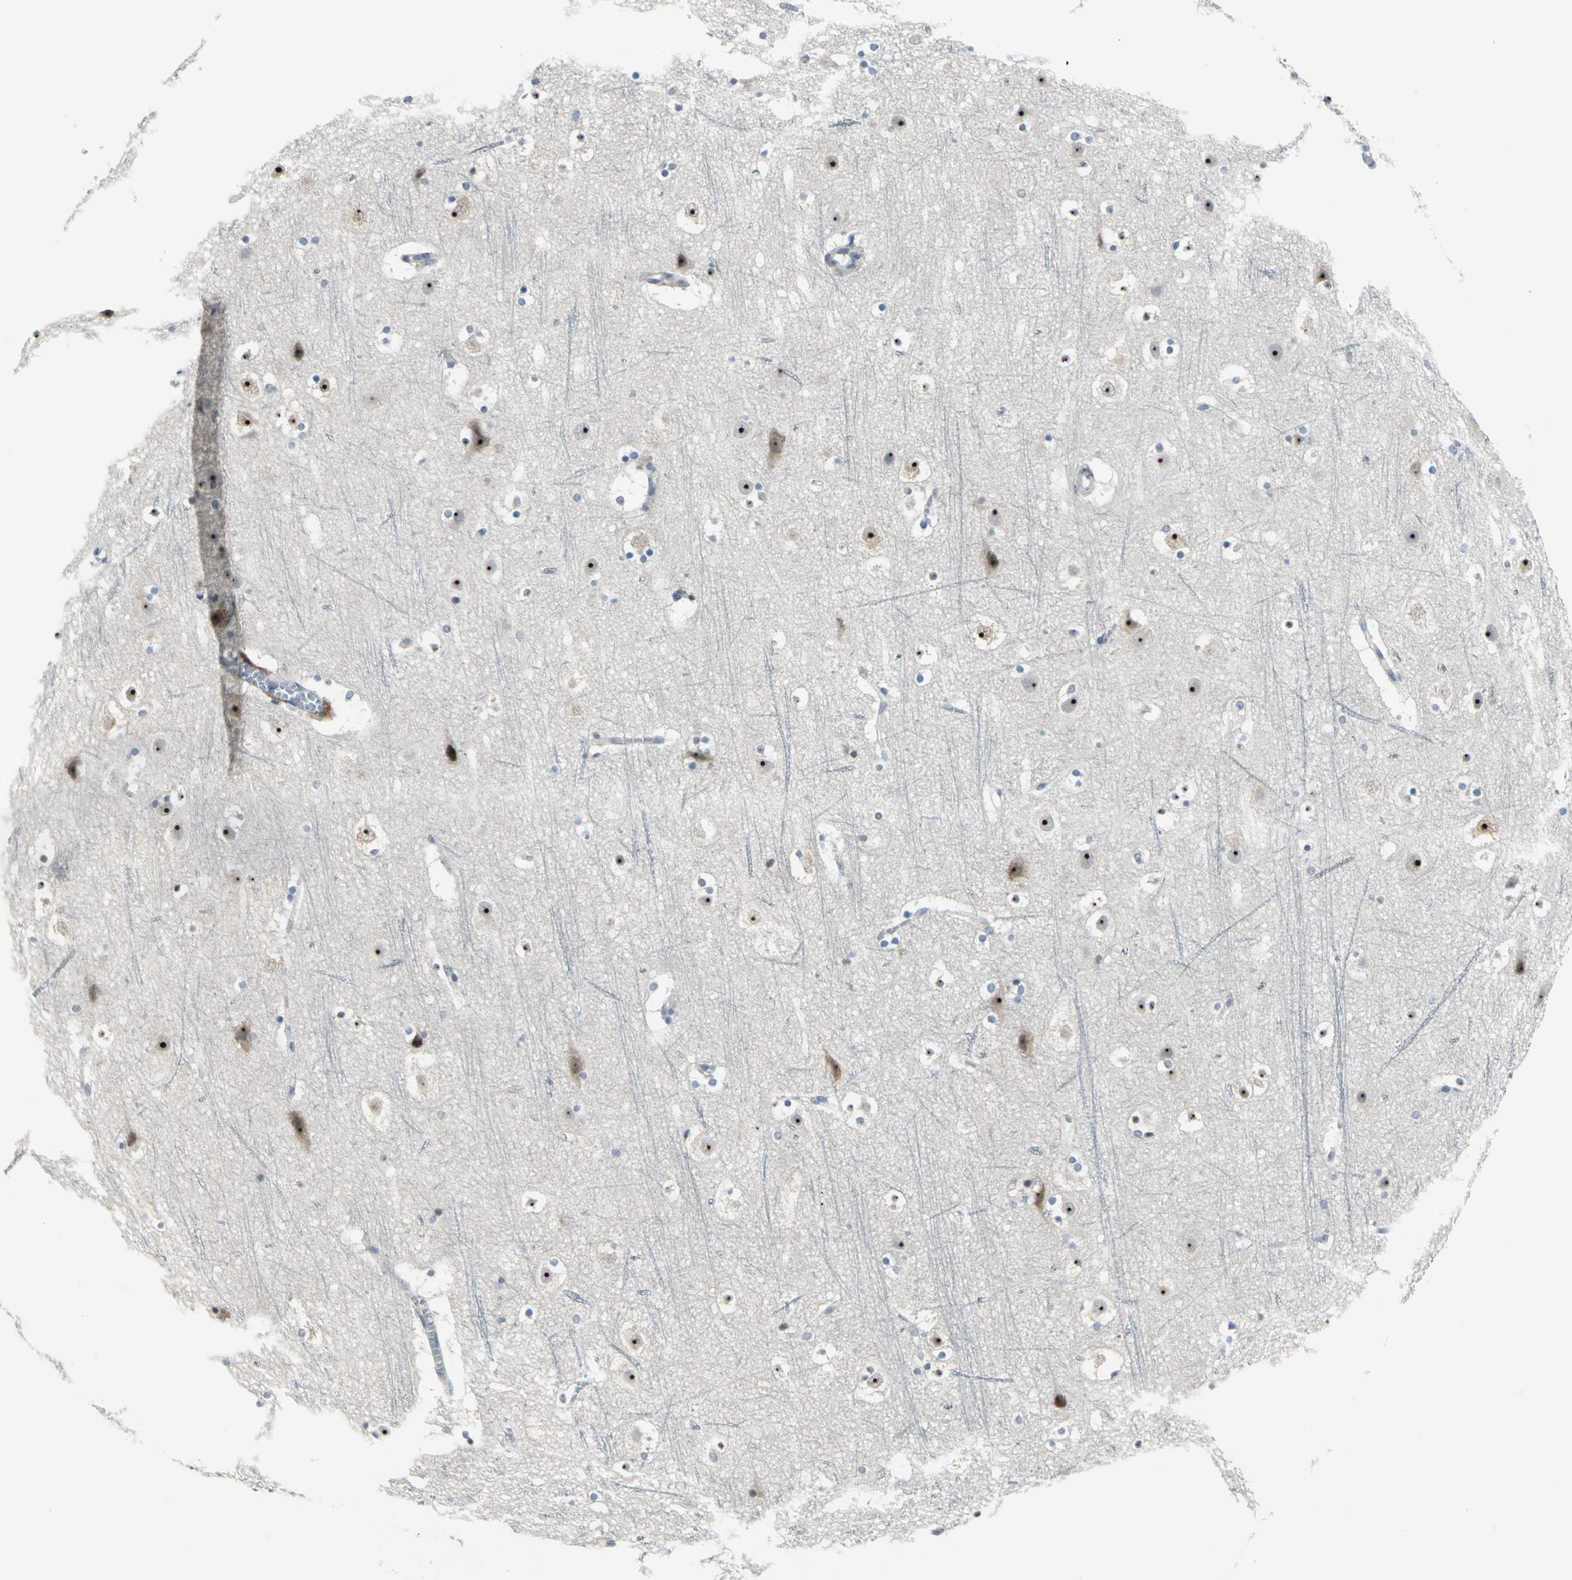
{"staining": {"intensity": "negative", "quantity": "none", "location": "none"}, "tissue": "cerebral cortex", "cell_type": "Endothelial cells", "image_type": "normal", "snomed": [{"axis": "morphology", "description": "Normal tissue, NOS"}, {"axis": "topography", "description": "Cerebral cortex"}], "caption": "Protein analysis of unremarkable cerebral cortex reveals no significant expression in endothelial cells.", "gene": "MYBBP1A", "patient": {"sex": "male", "age": 45}}